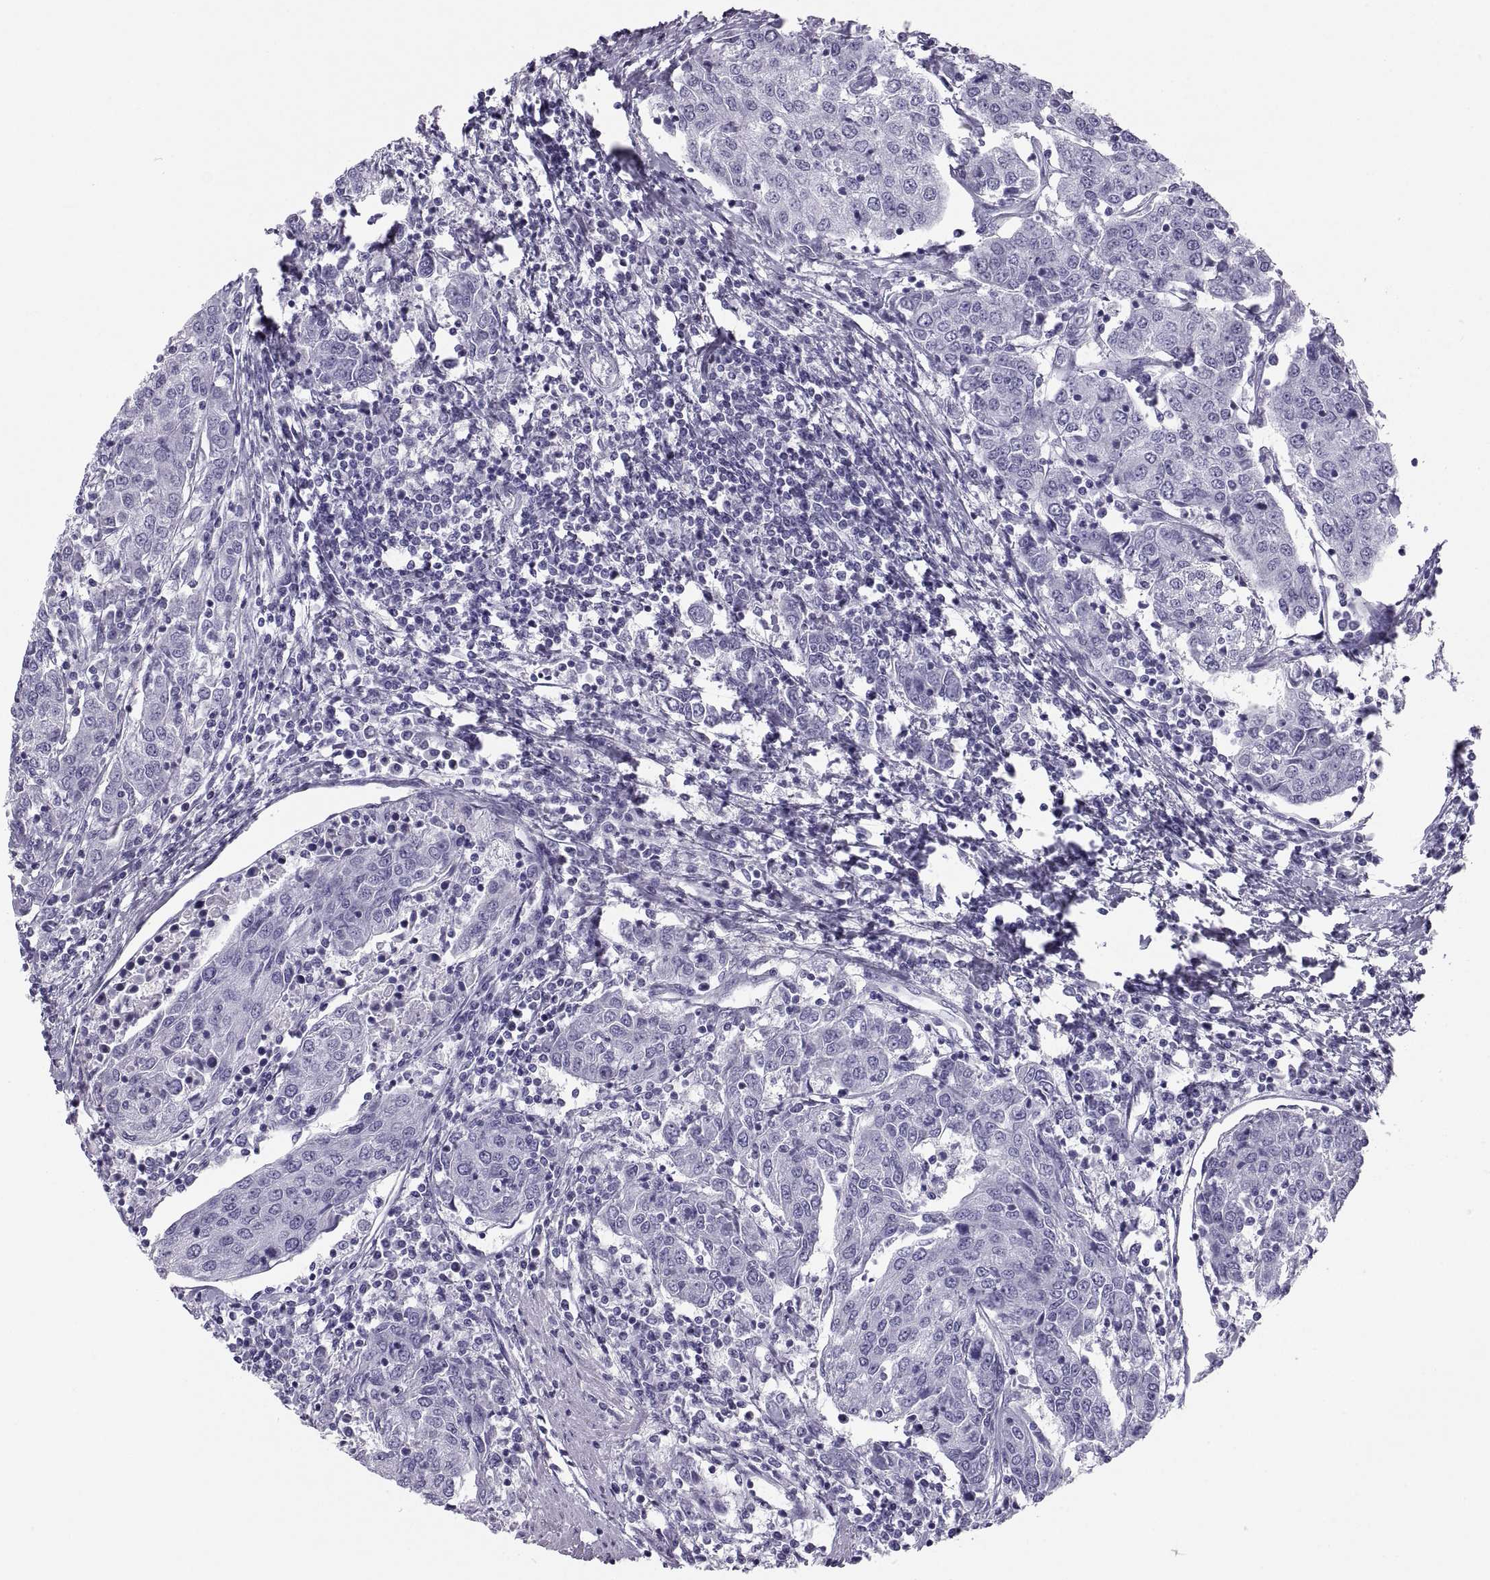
{"staining": {"intensity": "negative", "quantity": "none", "location": "none"}, "tissue": "urothelial cancer", "cell_type": "Tumor cells", "image_type": "cancer", "snomed": [{"axis": "morphology", "description": "Urothelial carcinoma, High grade"}, {"axis": "topography", "description": "Urinary bladder"}], "caption": "Tumor cells show no significant positivity in high-grade urothelial carcinoma. (DAB immunohistochemistry (IHC), high magnification).", "gene": "PAX2", "patient": {"sex": "female", "age": 85}}